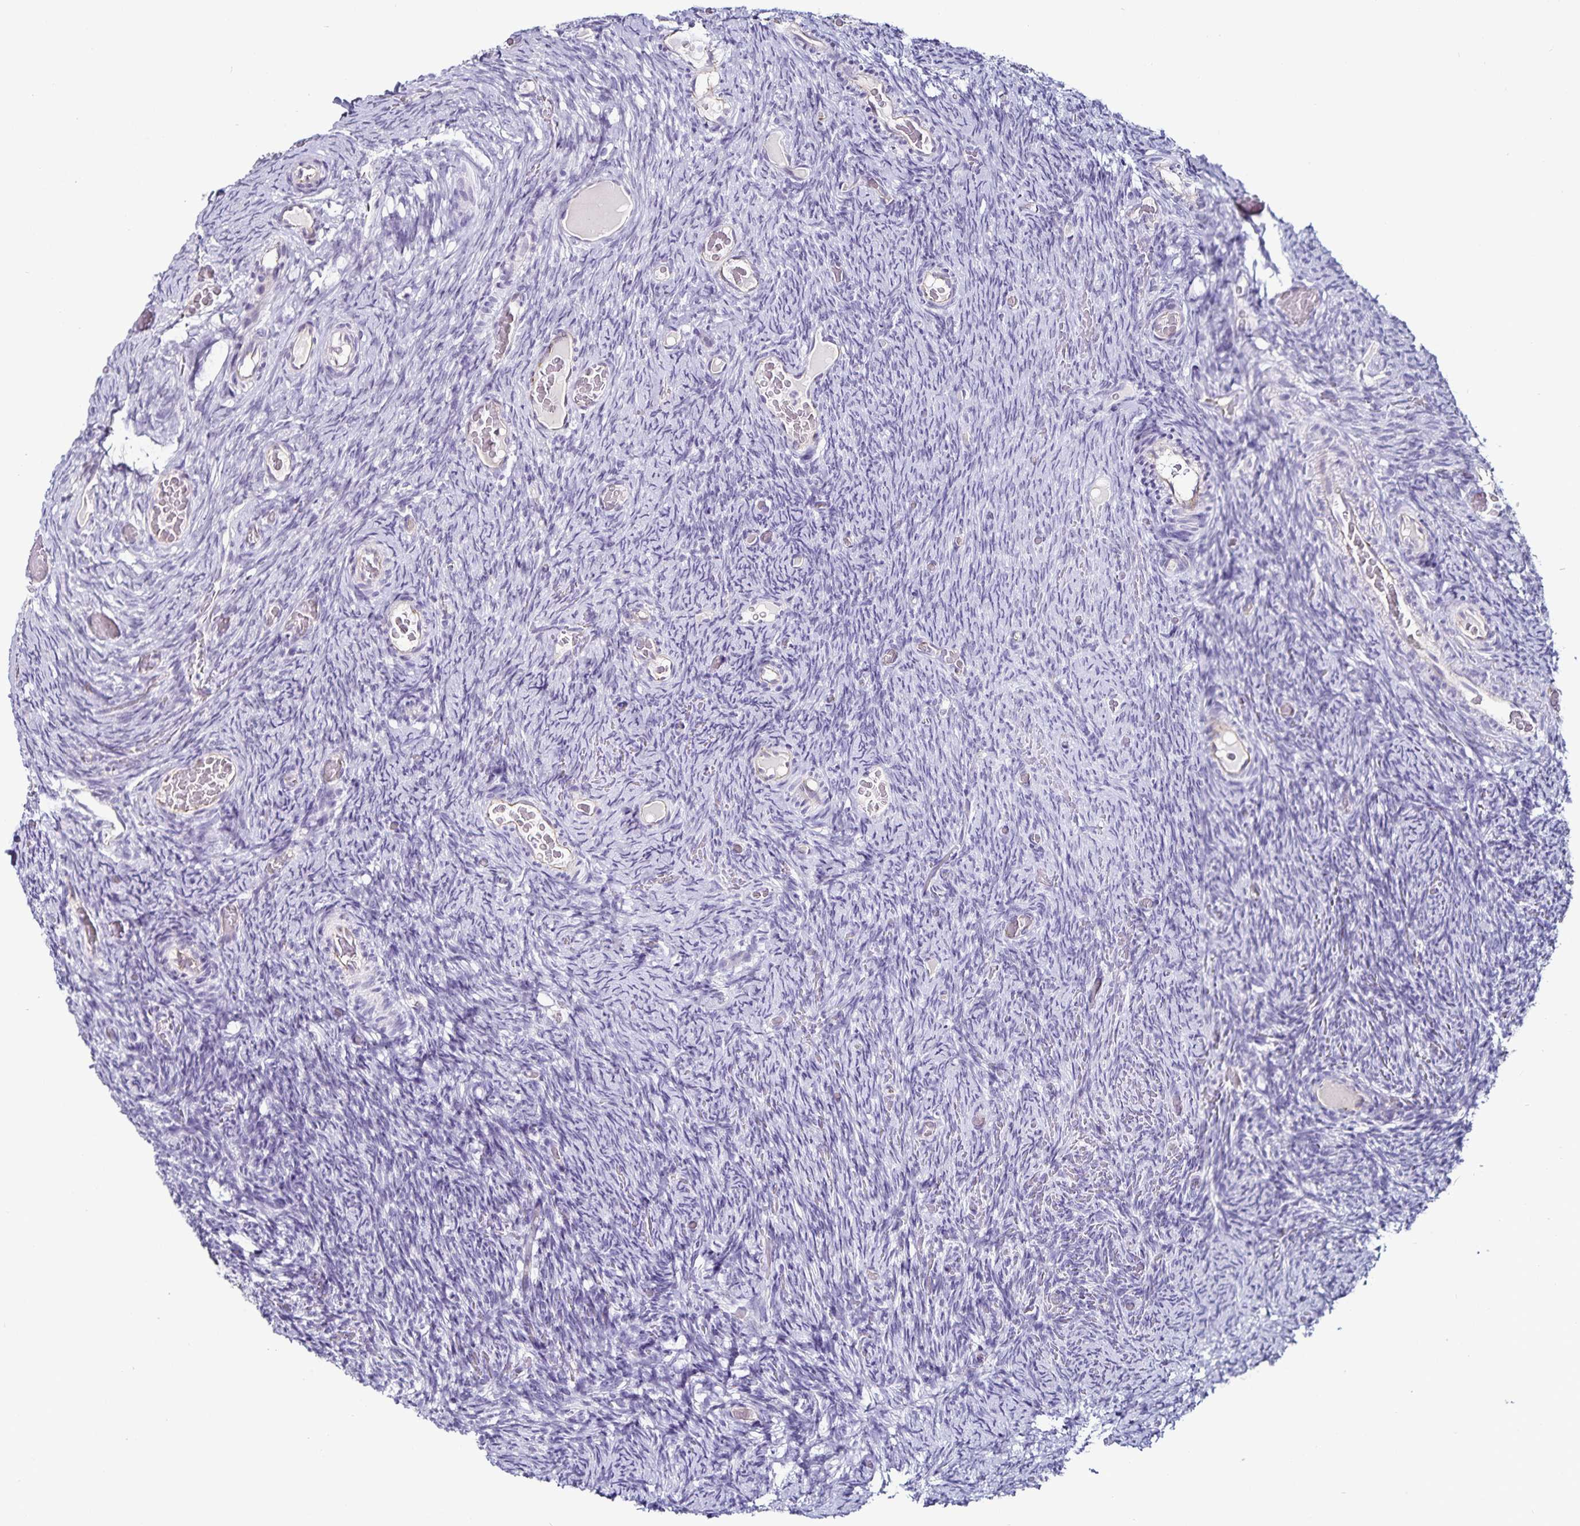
{"staining": {"intensity": "negative", "quantity": "none", "location": "none"}, "tissue": "ovary", "cell_type": "Follicle cells", "image_type": "normal", "snomed": [{"axis": "morphology", "description": "Normal tissue, NOS"}, {"axis": "topography", "description": "Ovary"}], "caption": "High power microscopy image of an IHC photomicrograph of normal ovary, revealing no significant positivity in follicle cells.", "gene": "TSPAN7", "patient": {"sex": "female", "age": 34}}